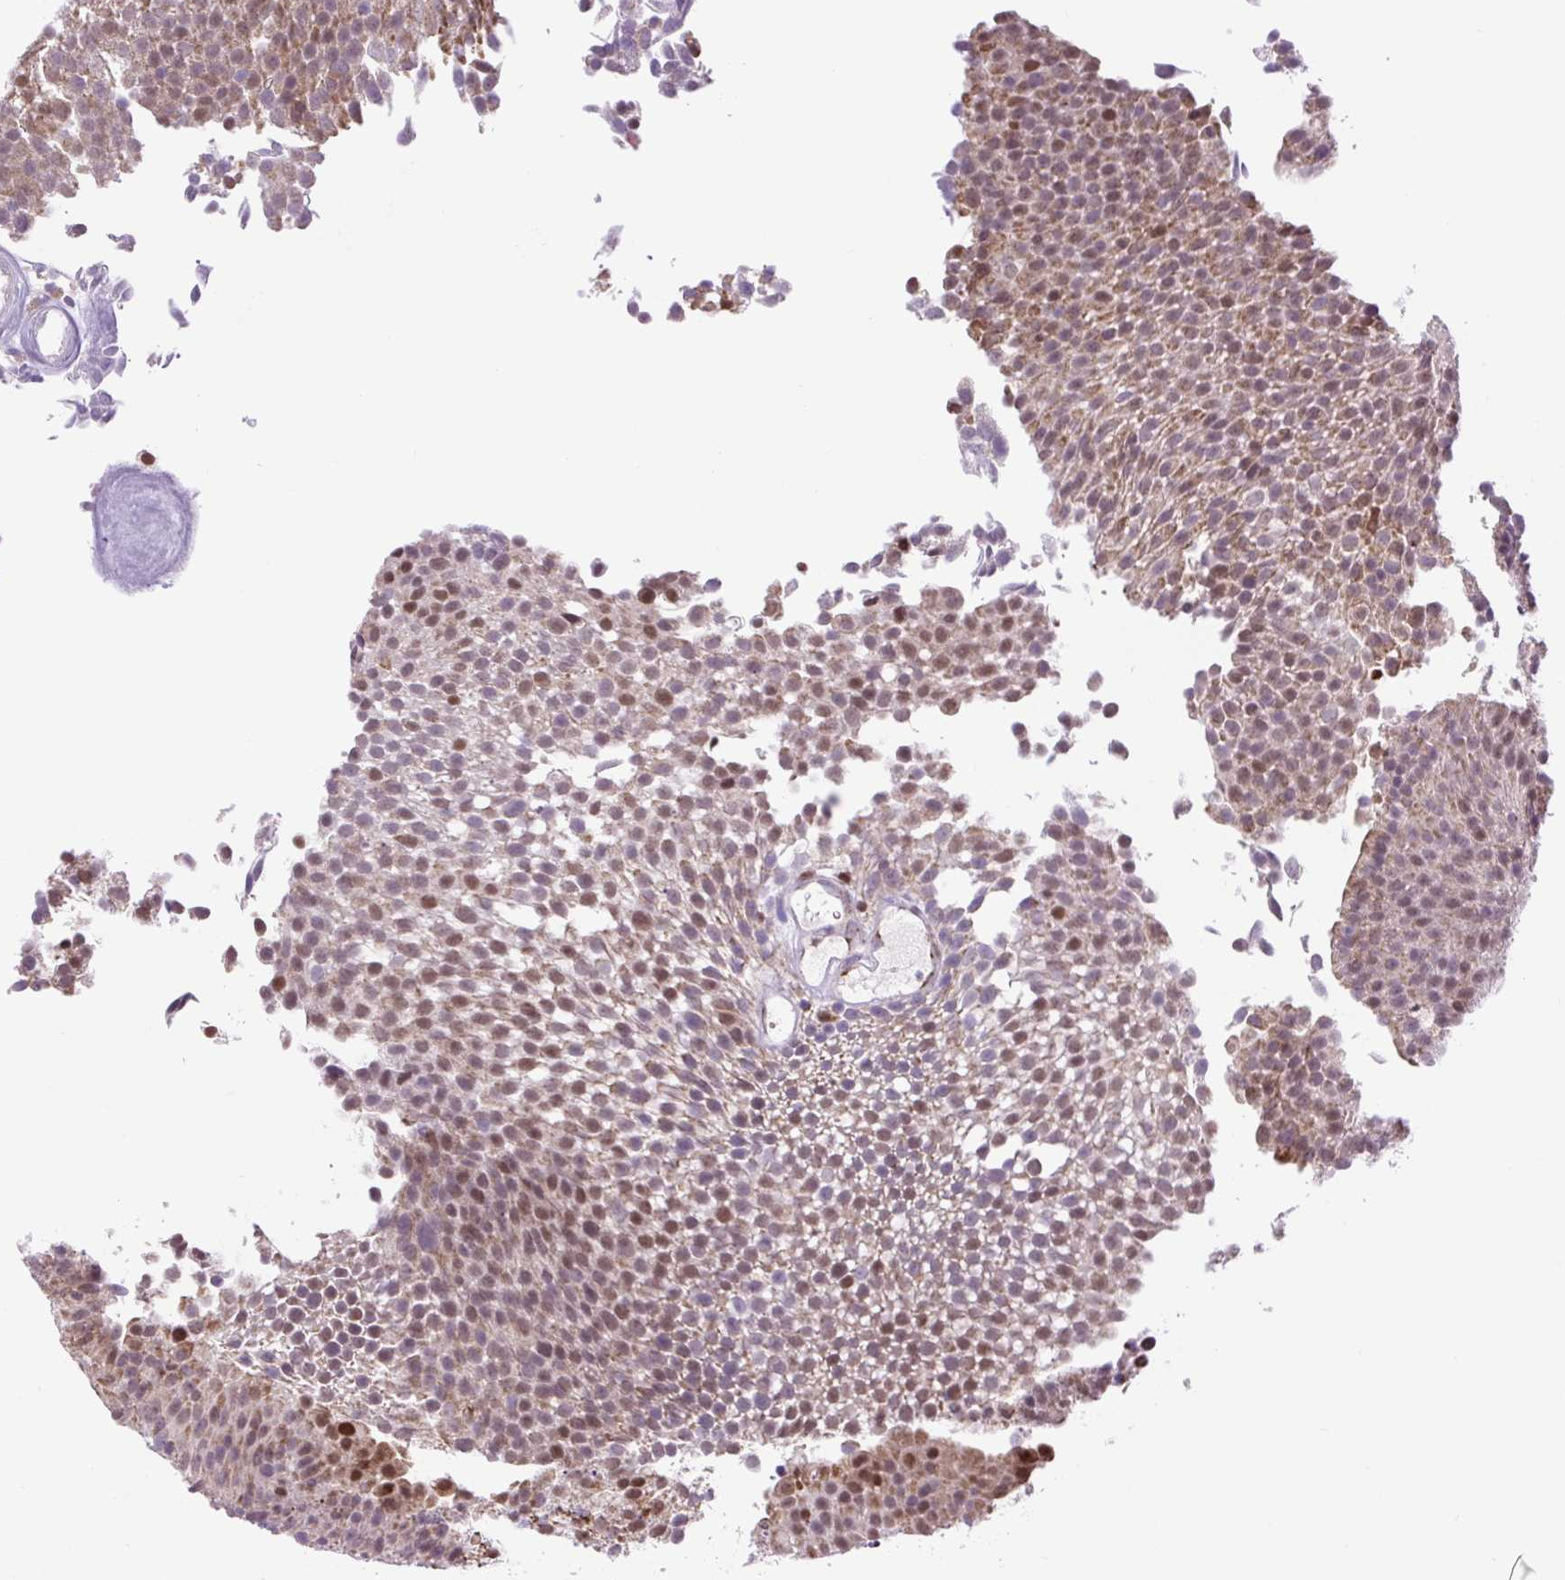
{"staining": {"intensity": "moderate", "quantity": ">75%", "location": "nuclear"}, "tissue": "urothelial cancer", "cell_type": "Tumor cells", "image_type": "cancer", "snomed": [{"axis": "morphology", "description": "Urothelial carcinoma, Low grade"}, {"axis": "topography", "description": "Urinary bladder"}], "caption": "Low-grade urothelial carcinoma stained with DAB (3,3'-diaminobenzidine) immunohistochemistry (IHC) shows medium levels of moderate nuclear expression in about >75% of tumor cells.", "gene": "SCO2", "patient": {"sex": "female", "age": 79}}